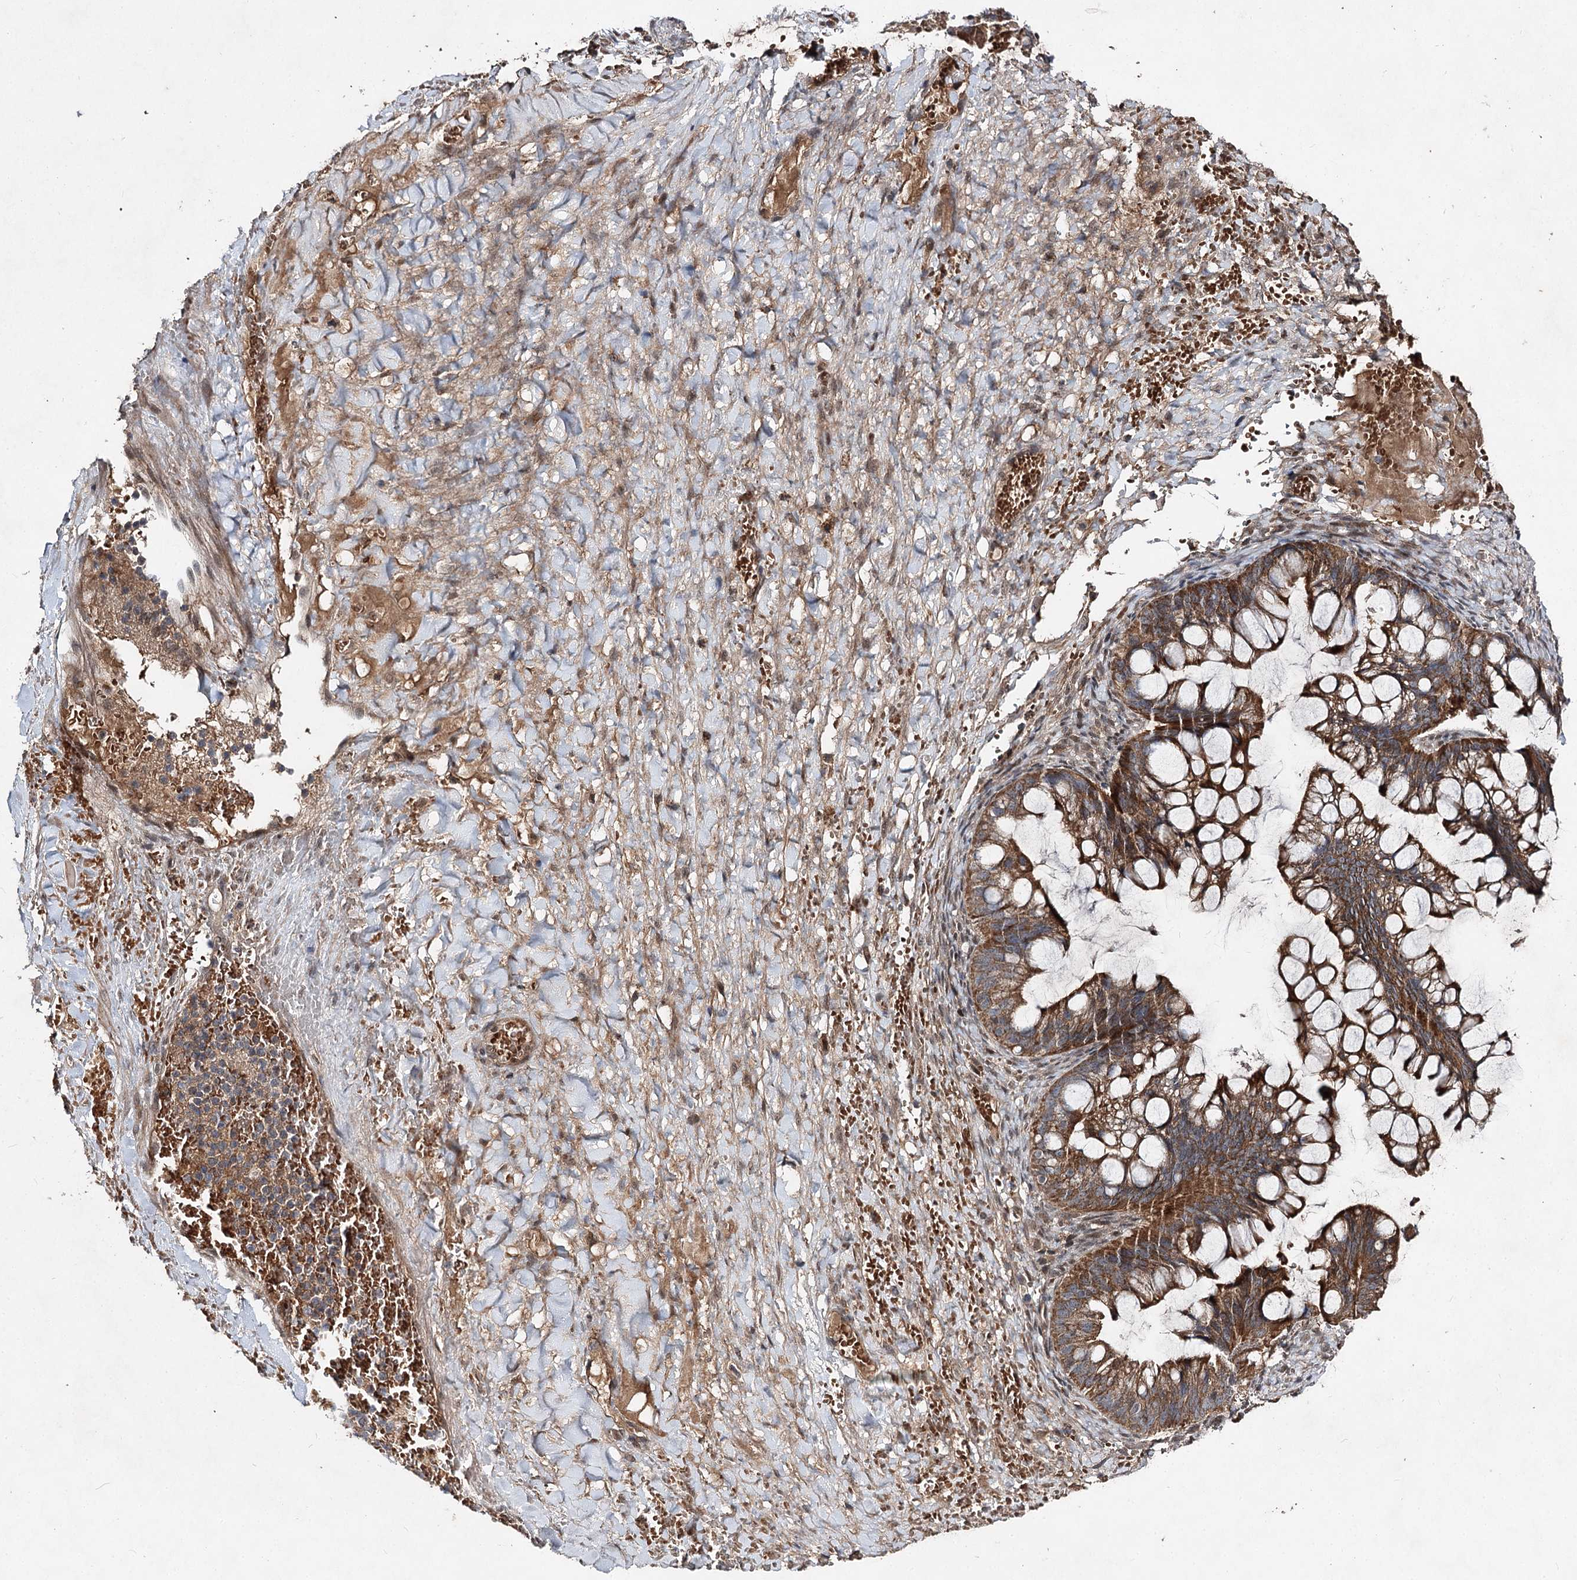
{"staining": {"intensity": "strong", "quantity": ">75%", "location": "cytoplasmic/membranous"}, "tissue": "ovarian cancer", "cell_type": "Tumor cells", "image_type": "cancer", "snomed": [{"axis": "morphology", "description": "Cystadenocarcinoma, mucinous, NOS"}, {"axis": "topography", "description": "Ovary"}], "caption": "Human ovarian mucinous cystadenocarcinoma stained for a protein (brown) exhibits strong cytoplasmic/membranous positive expression in approximately >75% of tumor cells.", "gene": "MSANTD2", "patient": {"sex": "female", "age": 73}}